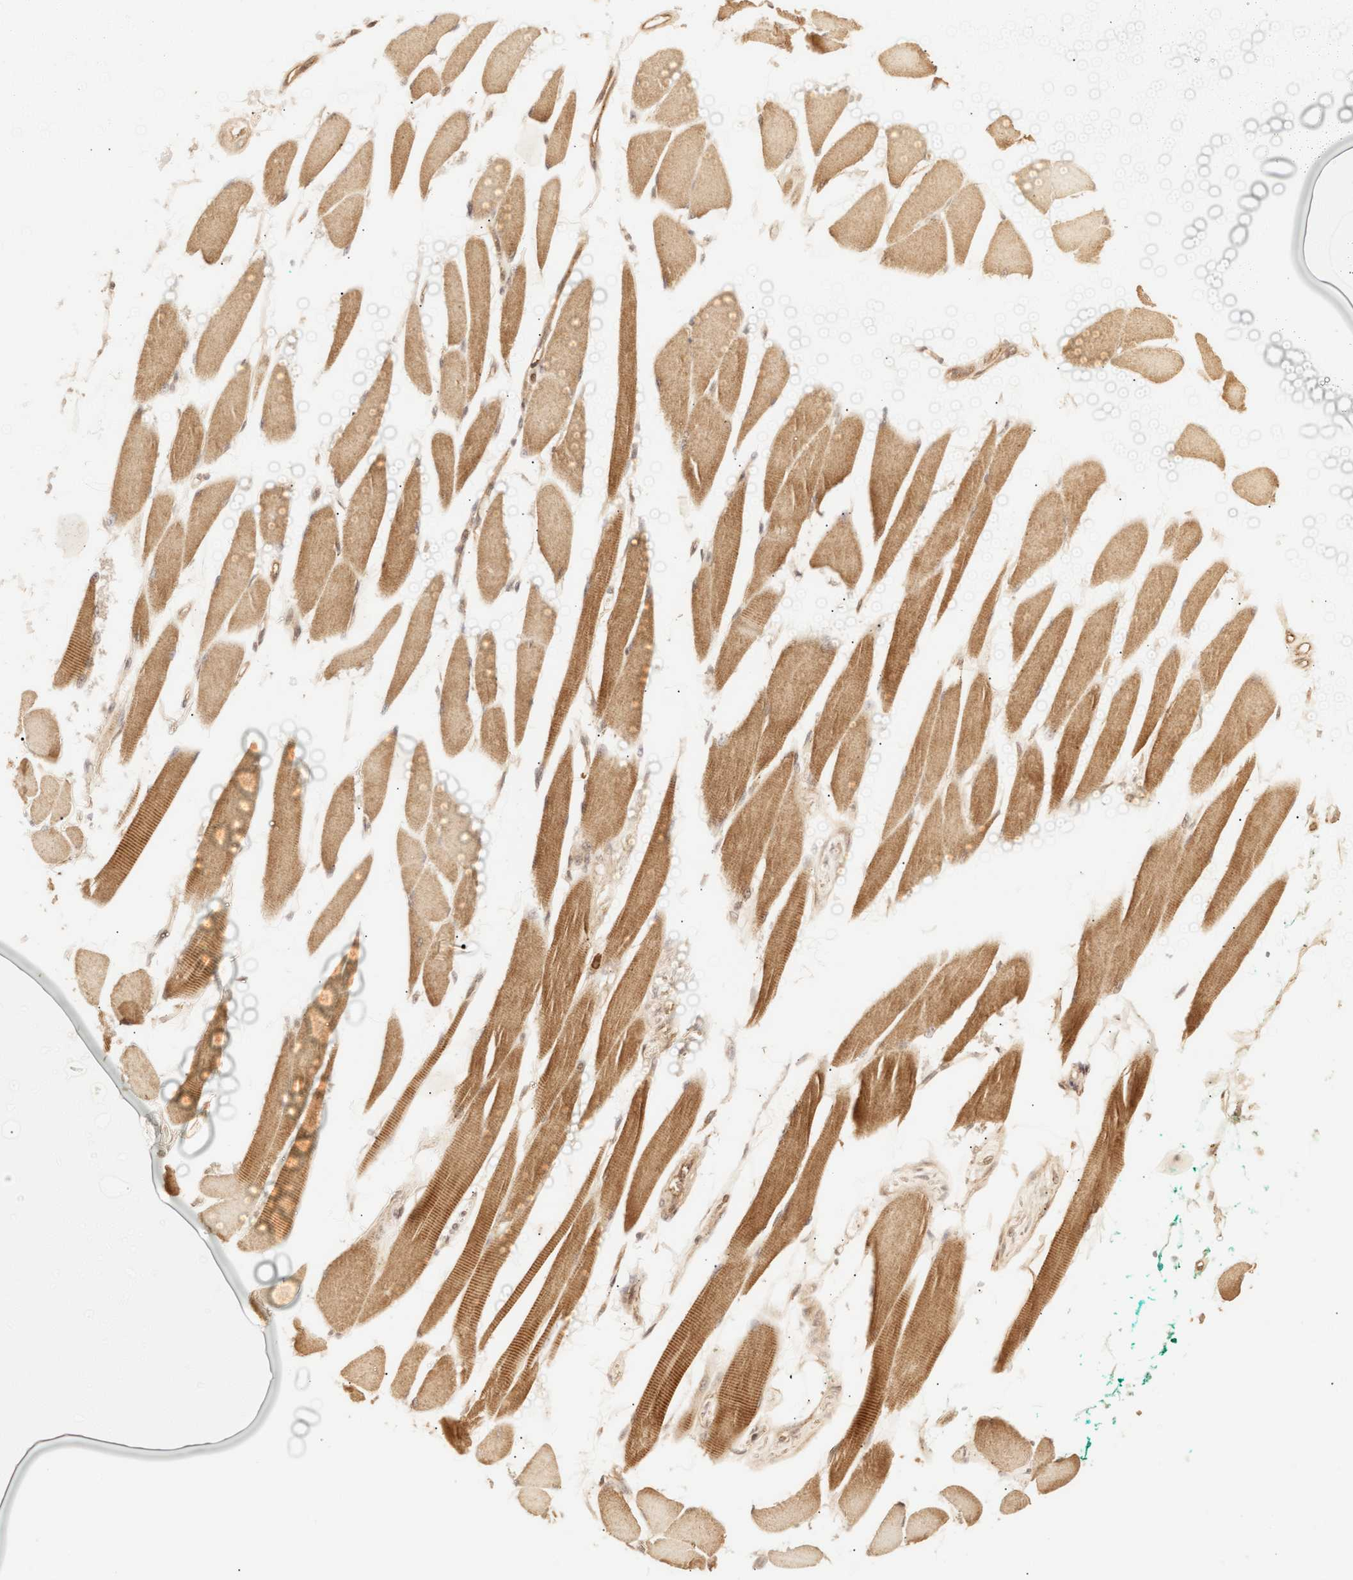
{"staining": {"intensity": "moderate", "quantity": ">75%", "location": "cytoplasmic/membranous"}, "tissue": "skeletal muscle", "cell_type": "Myocytes", "image_type": "normal", "snomed": [{"axis": "morphology", "description": "Normal tissue, NOS"}, {"axis": "topography", "description": "Skeletal muscle"}, {"axis": "topography", "description": "Oral tissue"}, {"axis": "topography", "description": "Peripheral nerve tissue"}], "caption": "Immunohistochemical staining of unremarkable skeletal muscle demonstrates medium levels of moderate cytoplasmic/membranous staining in about >75% of myocytes.", "gene": "IMPDH2", "patient": {"sex": "female", "age": 84}}